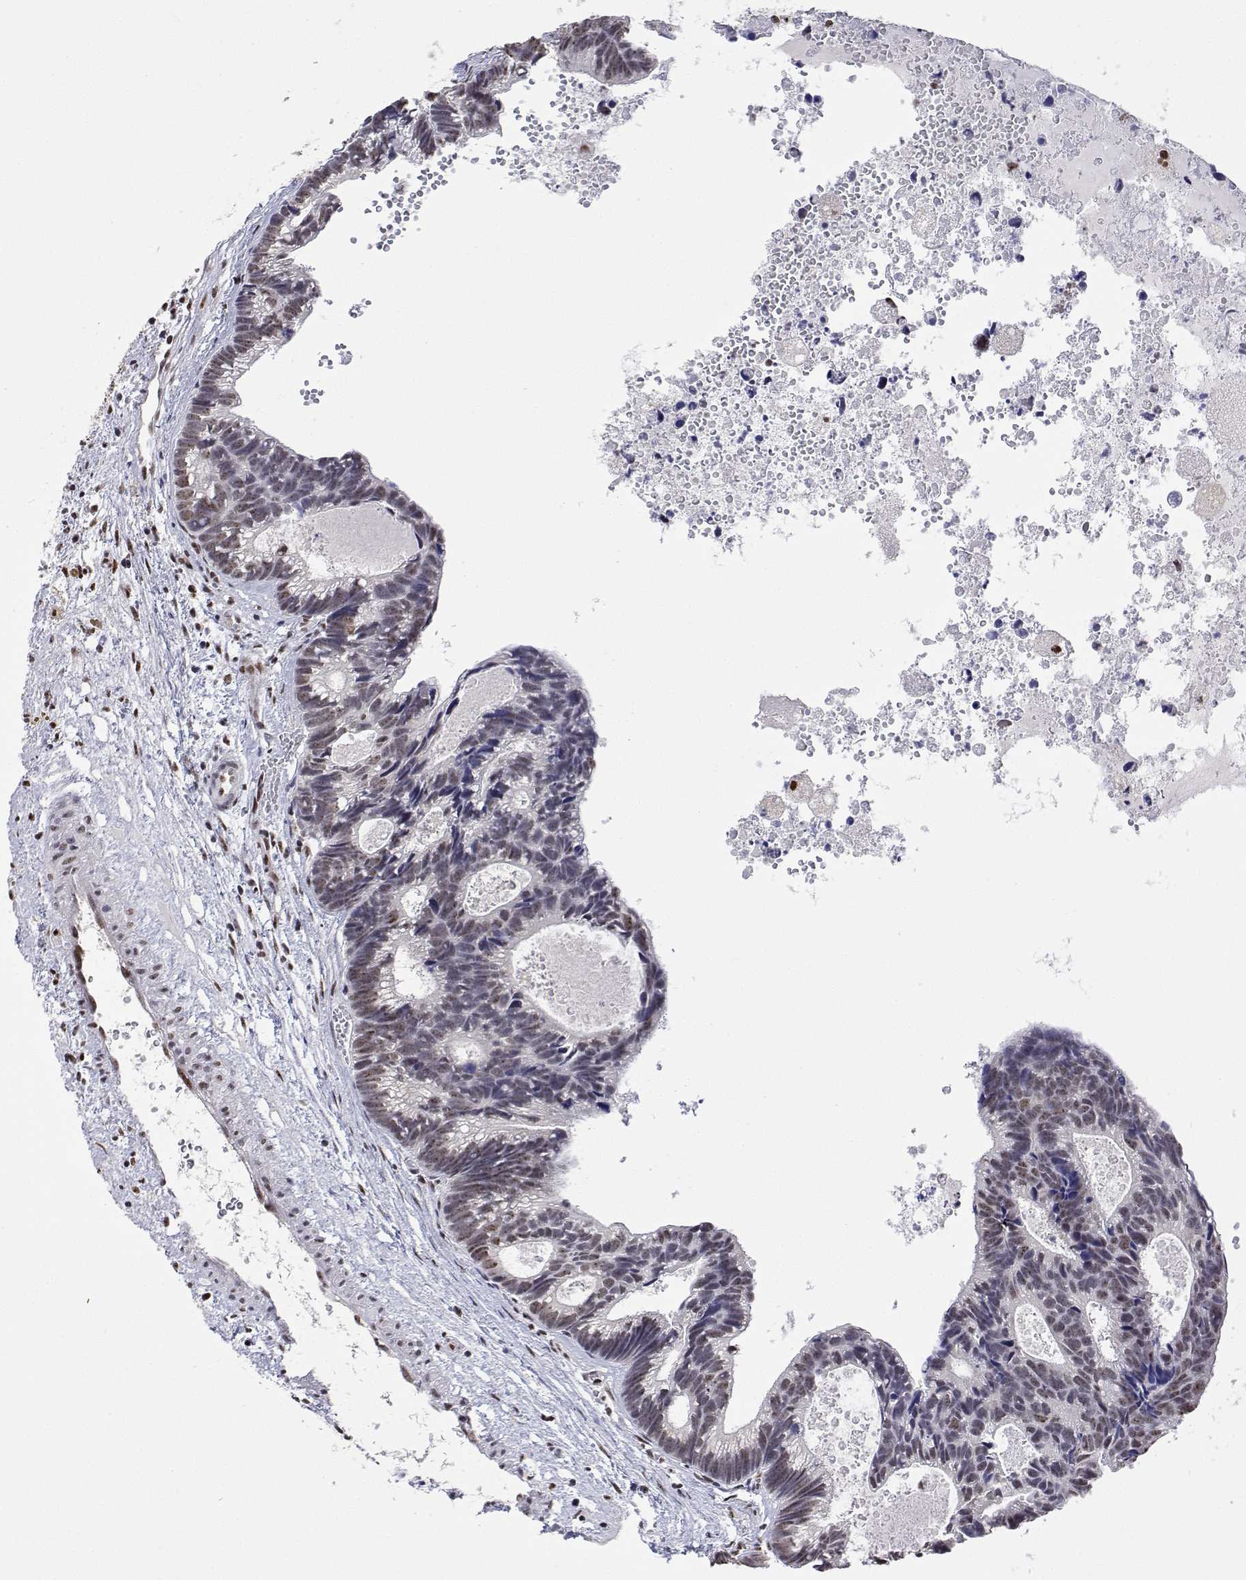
{"staining": {"intensity": "weak", "quantity": "25%-75%", "location": "nuclear"}, "tissue": "head and neck cancer", "cell_type": "Tumor cells", "image_type": "cancer", "snomed": [{"axis": "morphology", "description": "Adenocarcinoma, NOS"}, {"axis": "topography", "description": "Head-Neck"}], "caption": "This histopathology image exhibits adenocarcinoma (head and neck) stained with immunohistochemistry (IHC) to label a protein in brown. The nuclear of tumor cells show weak positivity for the protein. Nuclei are counter-stained blue.", "gene": "ADAR", "patient": {"sex": "male", "age": 62}}